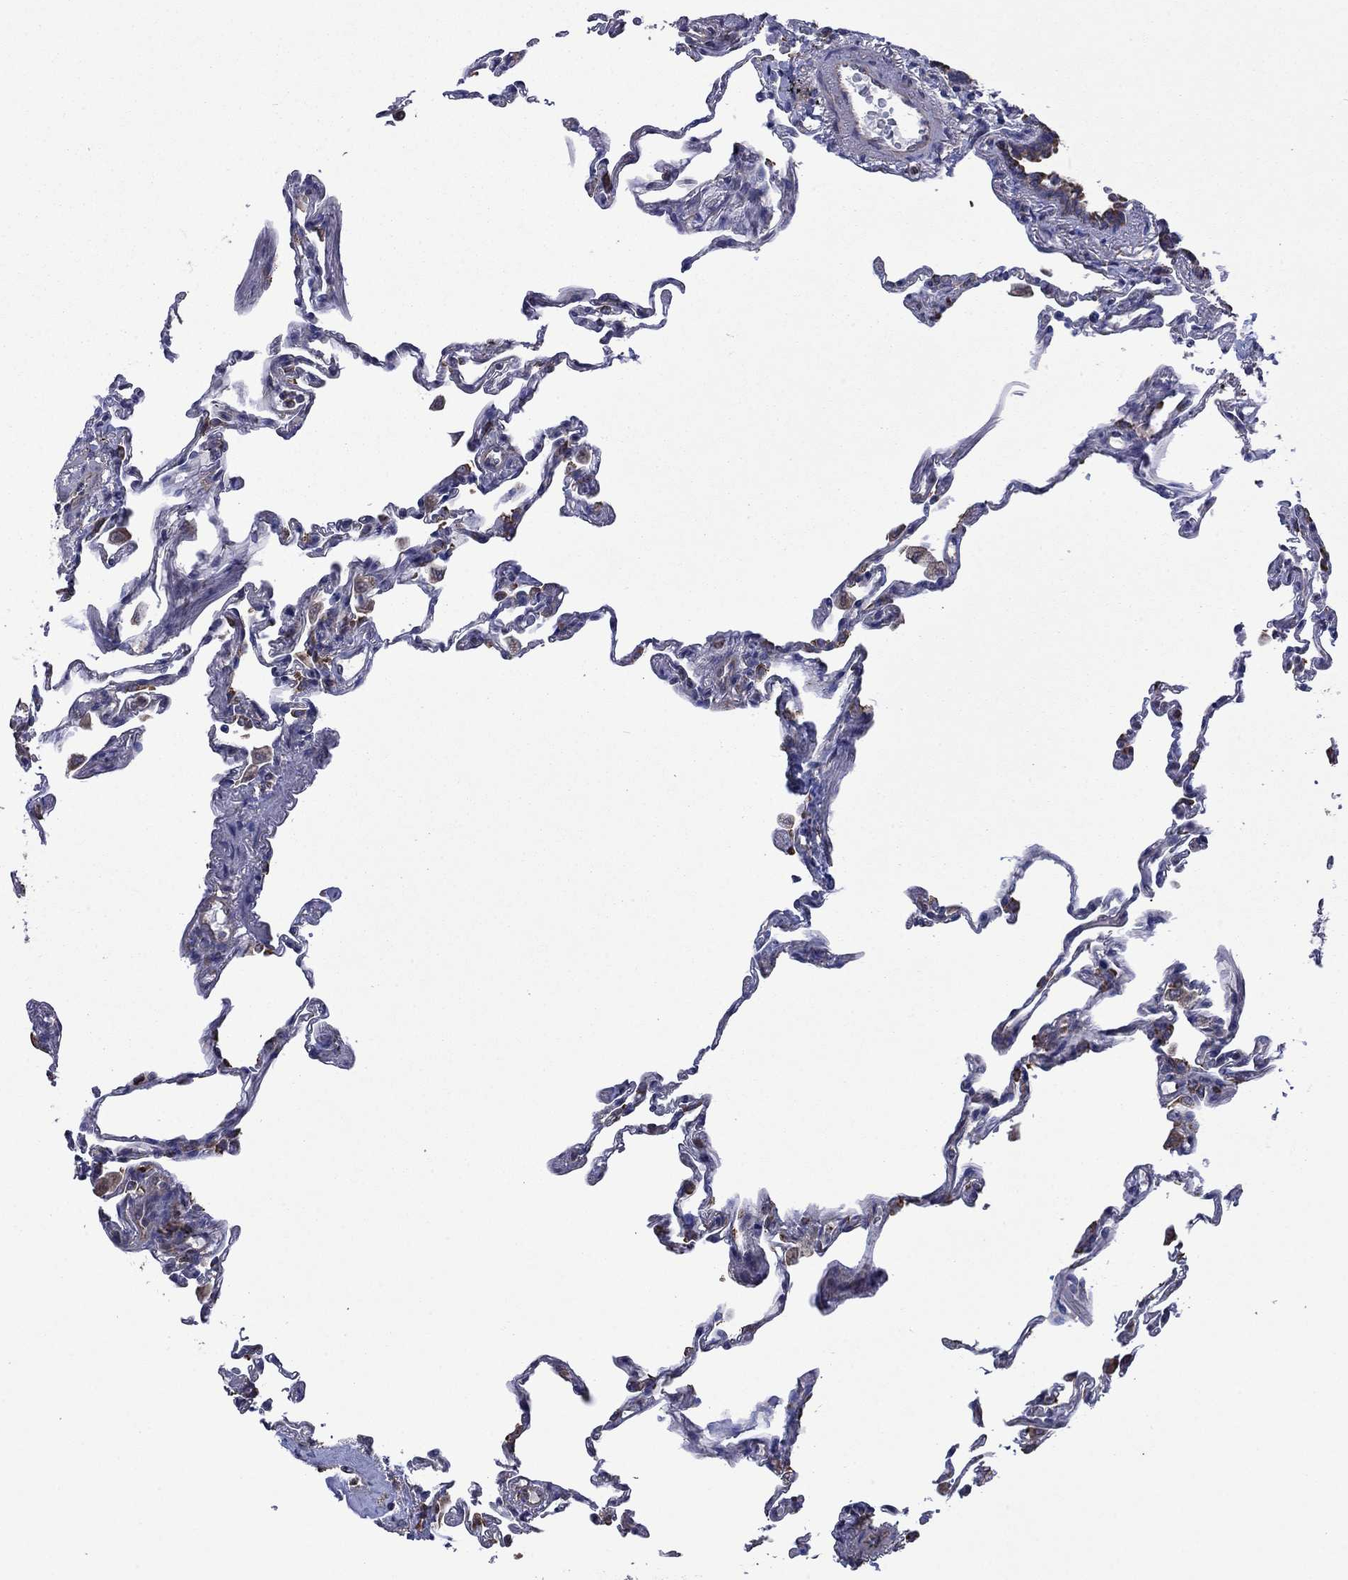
{"staining": {"intensity": "negative", "quantity": "none", "location": "none"}, "tissue": "lung", "cell_type": "Alveolar cells", "image_type": "normal", "snomed": [{"axis": "morphology", "description": "Normal tissue, NOS"}, {"axis": "topography", "description": "Lung"}], "caption": "A micrograph of lung stained for a protein displays no brown staining in alveolar cells.", "gene": "FURIN", "patient": {"sex": "female", "age": 57}}